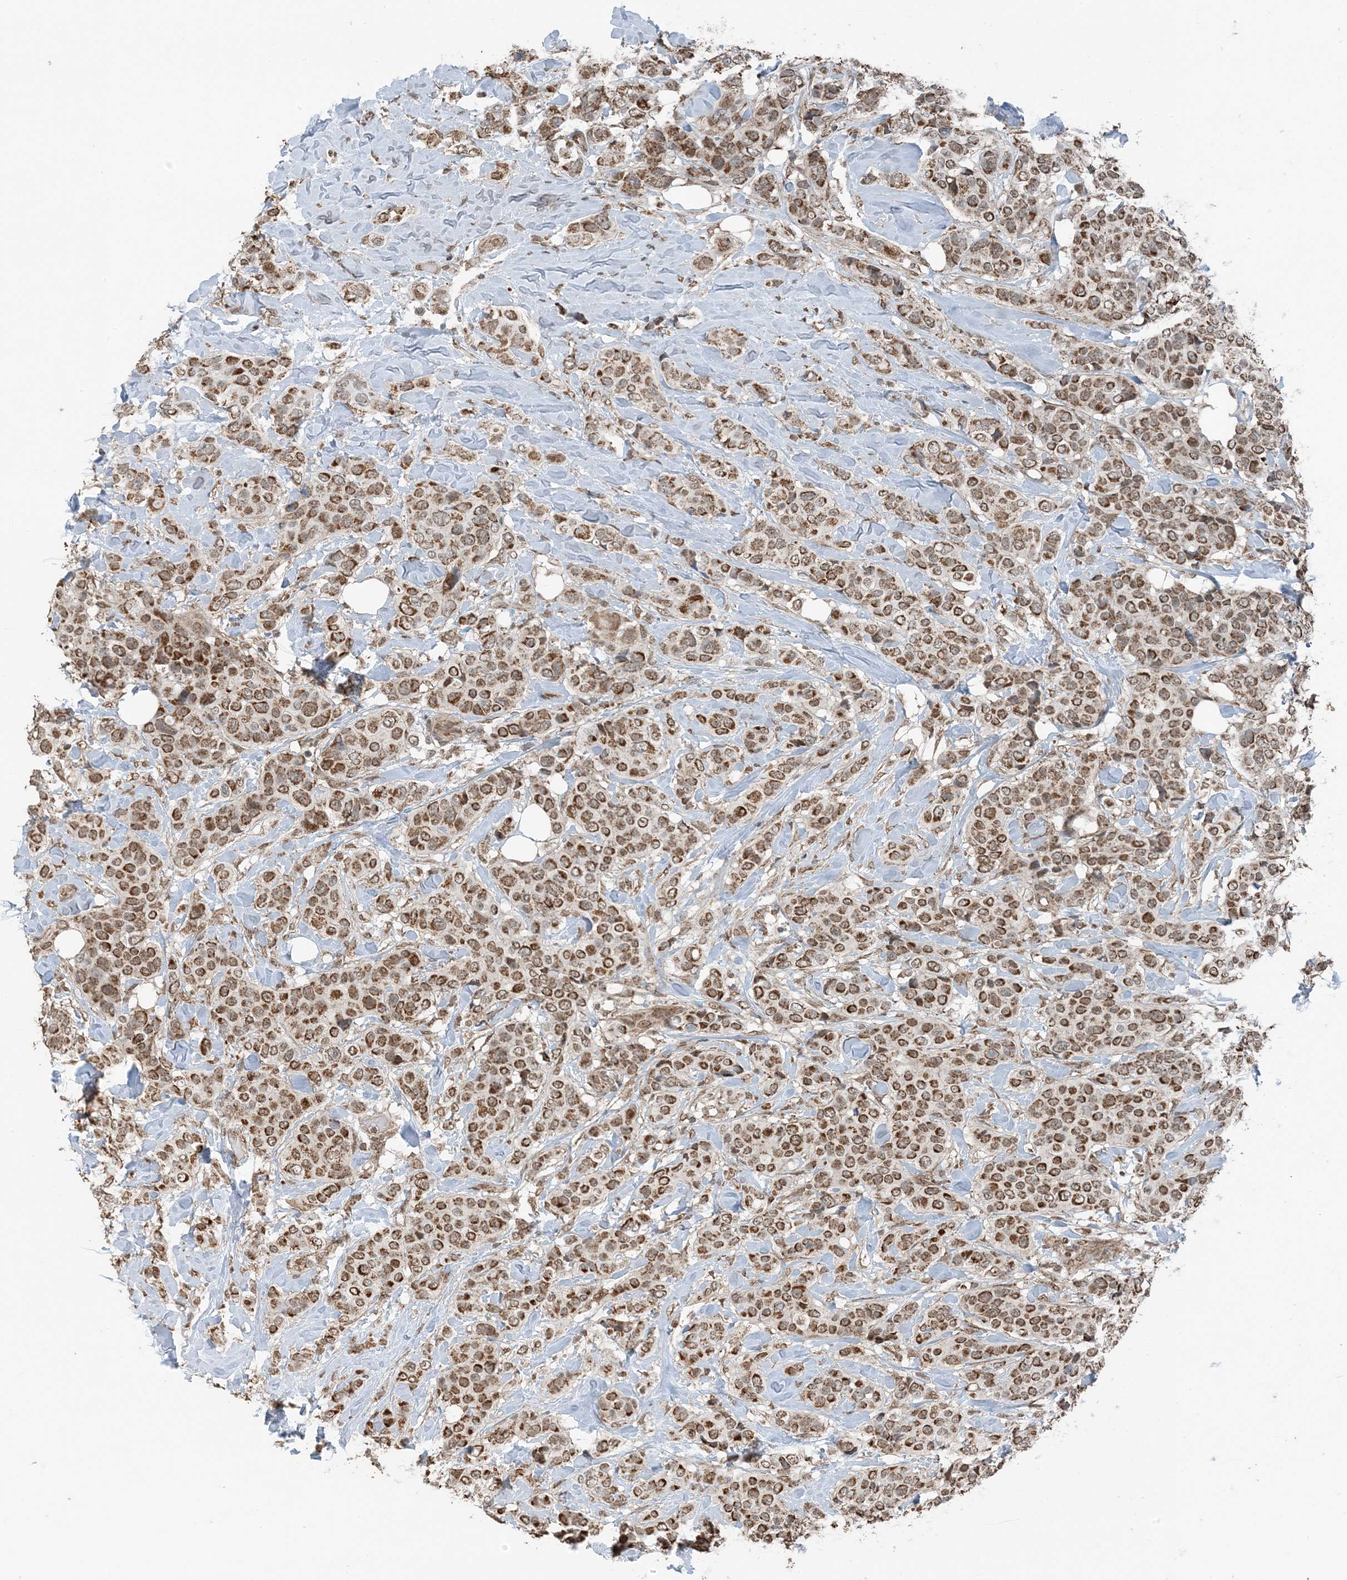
{"staining": {"intensity": "moderate", "quantity": ">75%", "location": "cytoplasmic/membranous"}, "tissue": "breast cancer", "cell_type": "Tumor cells", "image_type": "cancer", "snomed": [{"axis": "morphology", "description": "Lobular carcinoma"}, {"axis": "topography", "description": "Breast"}], "caption": "Tumor cells reveal medium levels of moderate cytoplasmic/membranous positivity in about >75% of cells in human breast cancer.", "gene": "PILRB", "patient": {"sex": "female", "age": 51}}